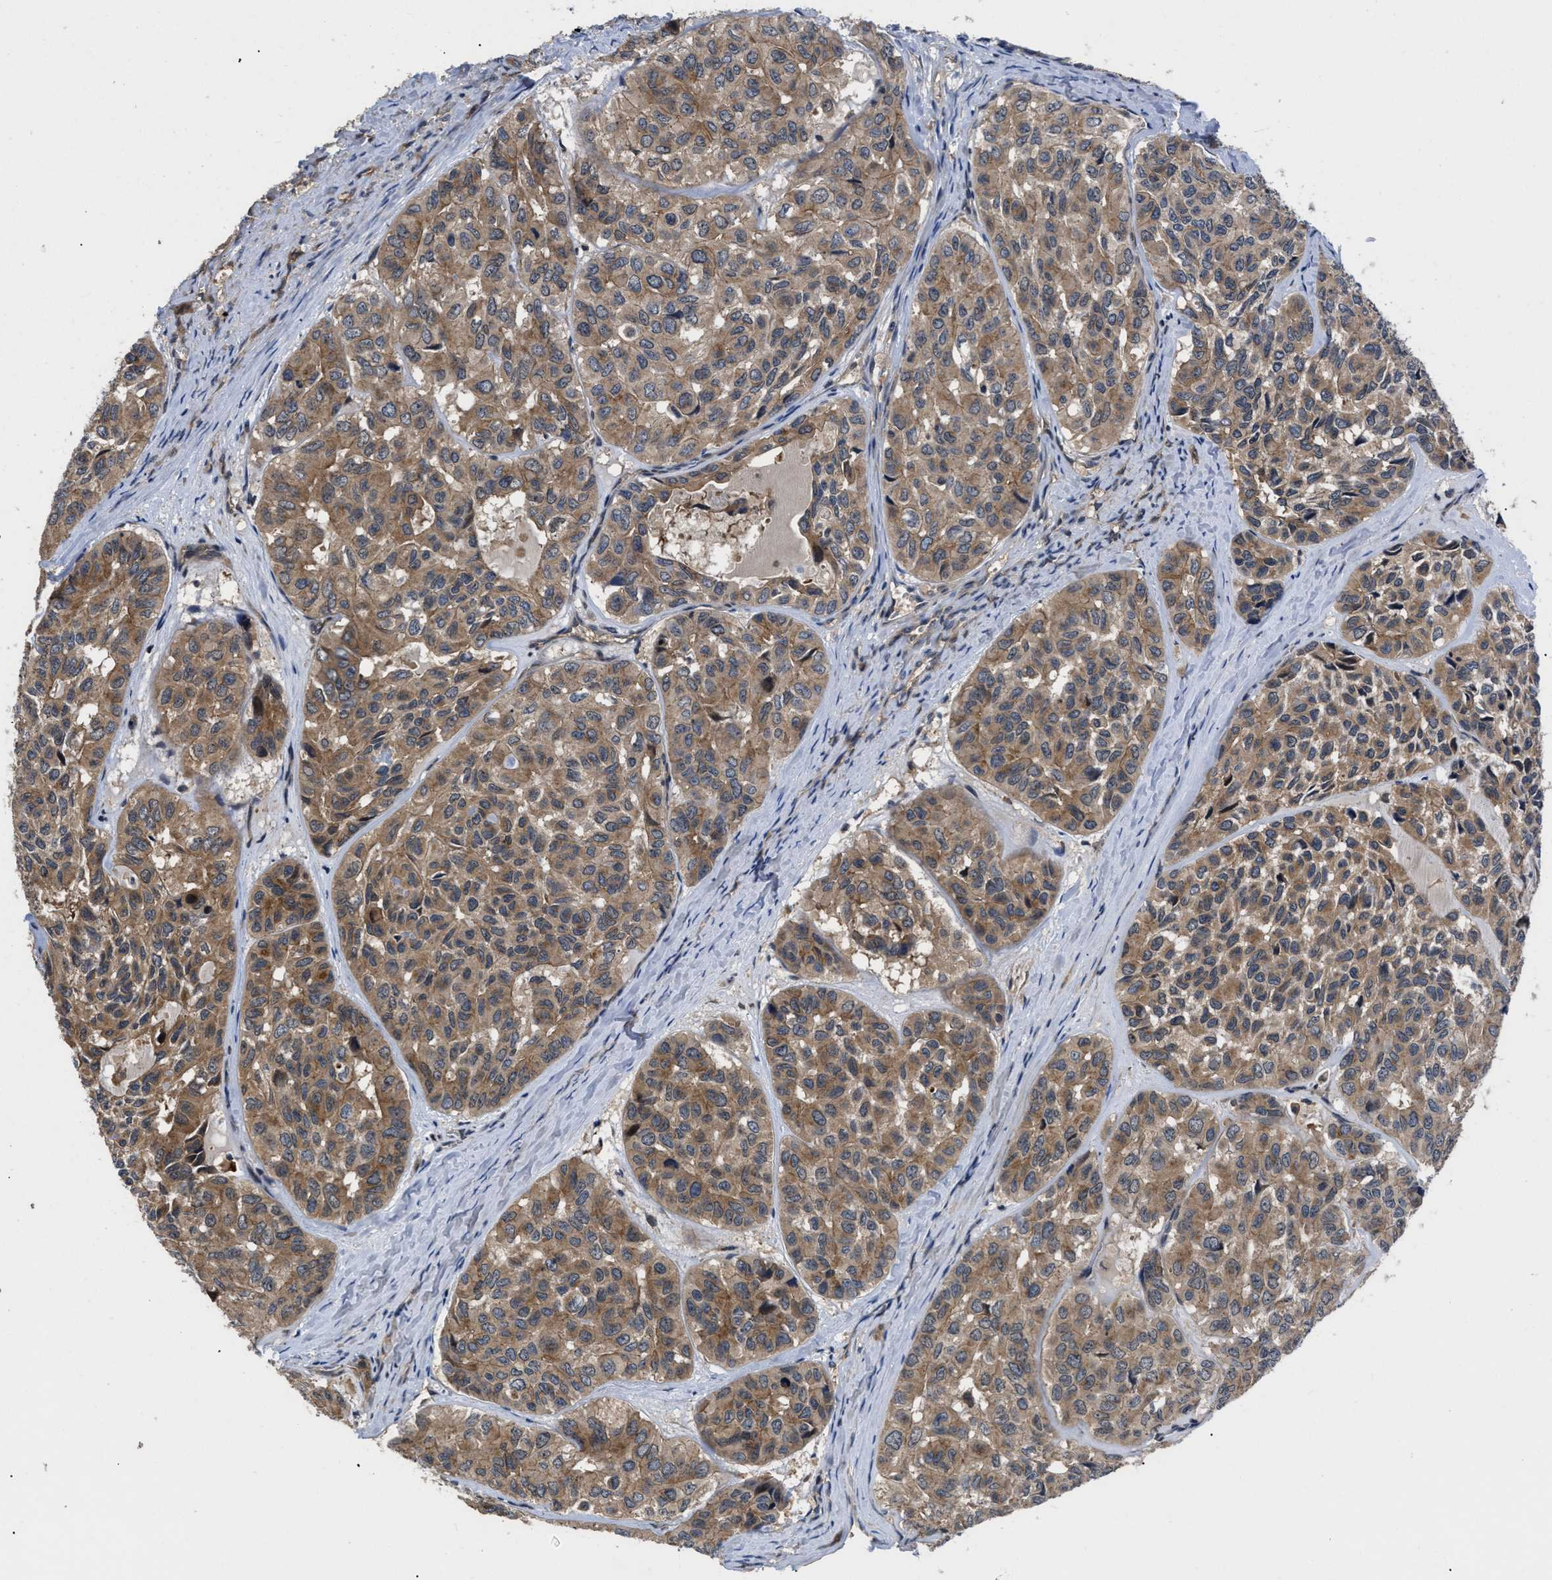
{"staining": {"intensity": "moderate", "quantity": ">75%", "location": "cytoplasmic/membranous"}, "tissue": "head and neck cancer", "cell_type": "Tumor cells", "image_type": "cancer", "snomed": [{"axis": "morphology", "description": "Adenocarcinoma, NOS"}, {"axis": "topography", "description": "Salivary gland, NOS"}, {"axis": "topography", "description": "Head-Neck"}], "caption": "Tumor cells reveal moderate cytoplasmic/membranous positivity in about >75% of cells in adenocarcinoma (head and neck).", "gene": "FAM200A", "patient": {"sex": "female", "age": 76}}